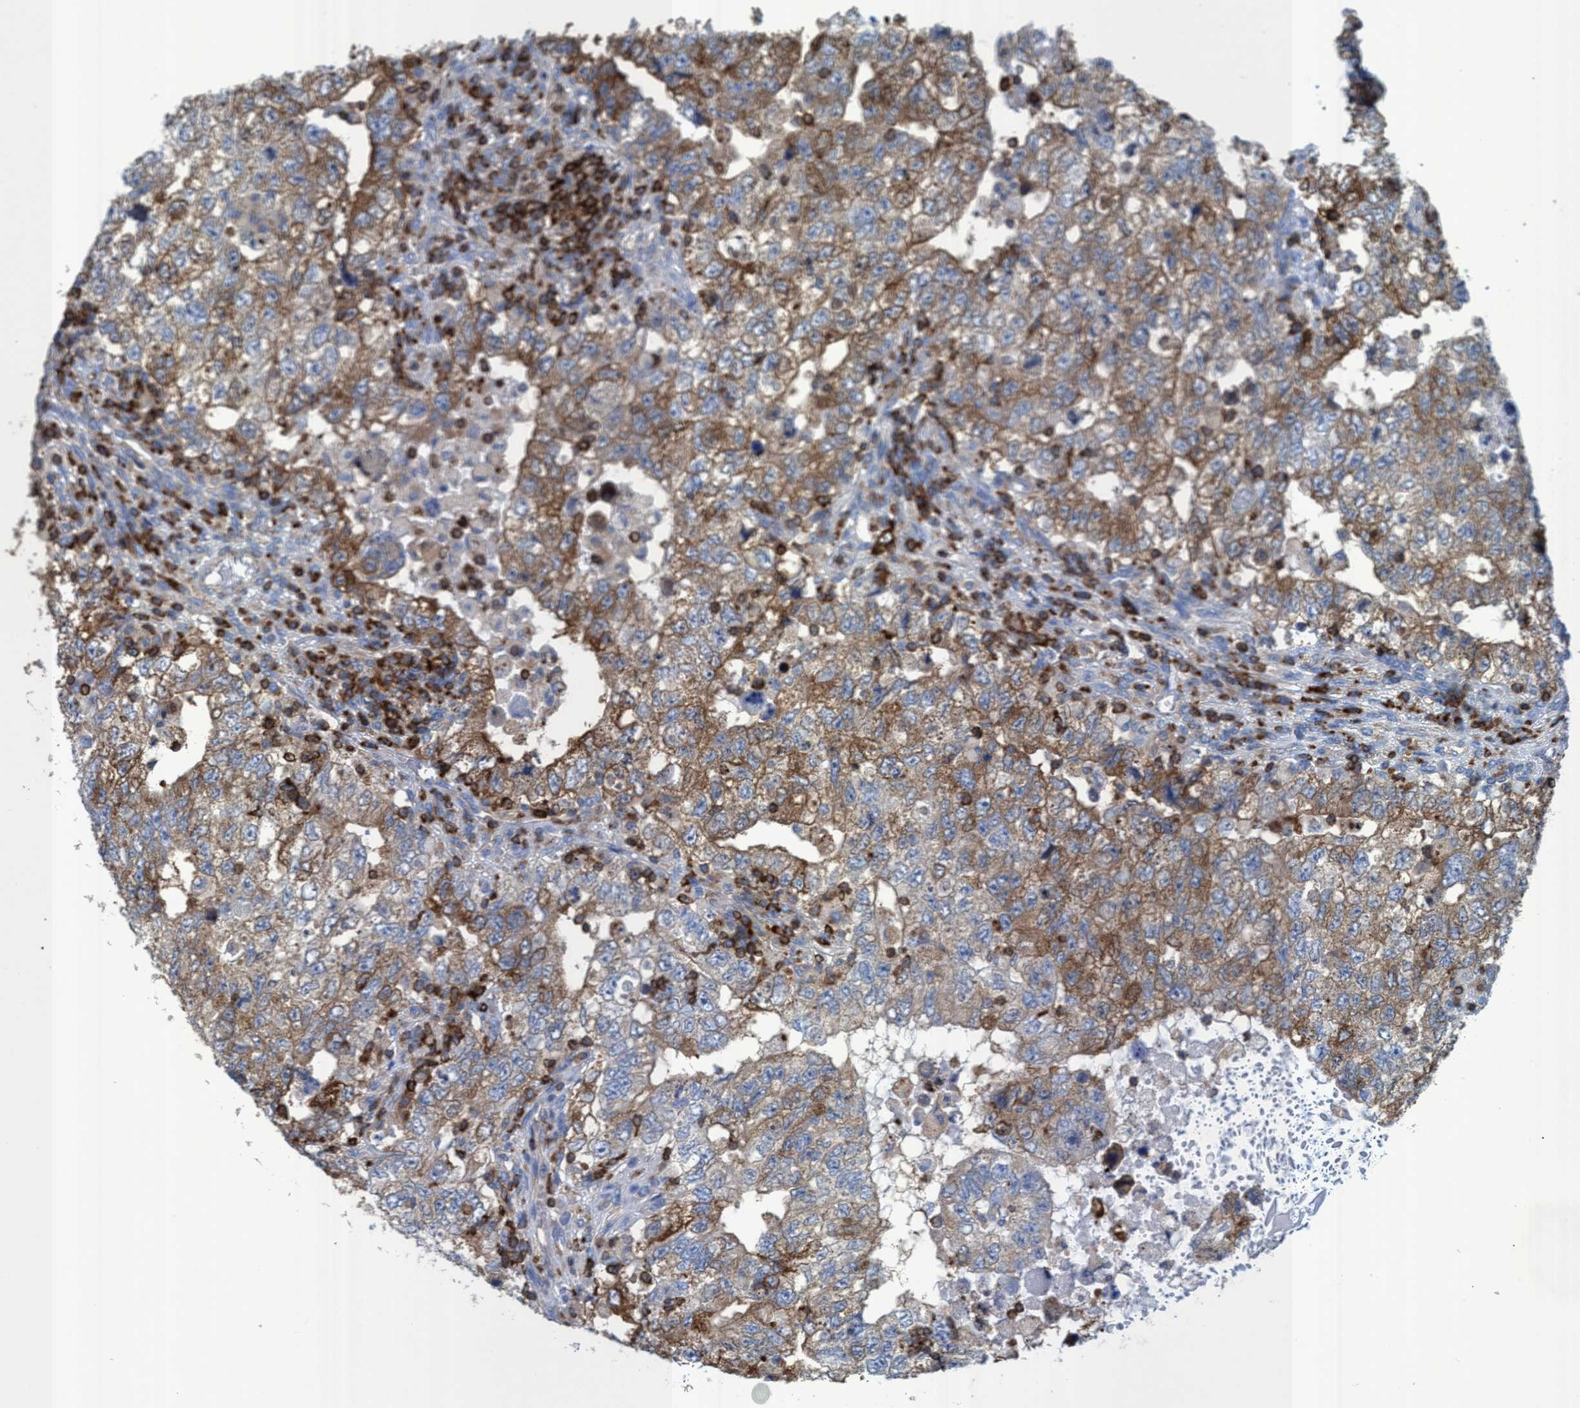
{"staining": {"intensity": "moderate", "quantity": ">75%", "location": "cytoplasmic/membranous"}, "tissue": "testis cancer", "cell_type": "Tumor cells", "image_type": "cancer", "snomed": [{"axis": "morphology", "description": "Carcinoma, Embryonal, NOS"}, {"axis": "topography", "description": "Testis"}], "caption": "Immunohistochemical staining of human testis cancer (embryonal carcinoma) displays moderate cytoplasmic/membranous protein staining in approximately >75% of tumor cells.", "gene": "EZR", "patient": {"sex": "male", "age": 36}}